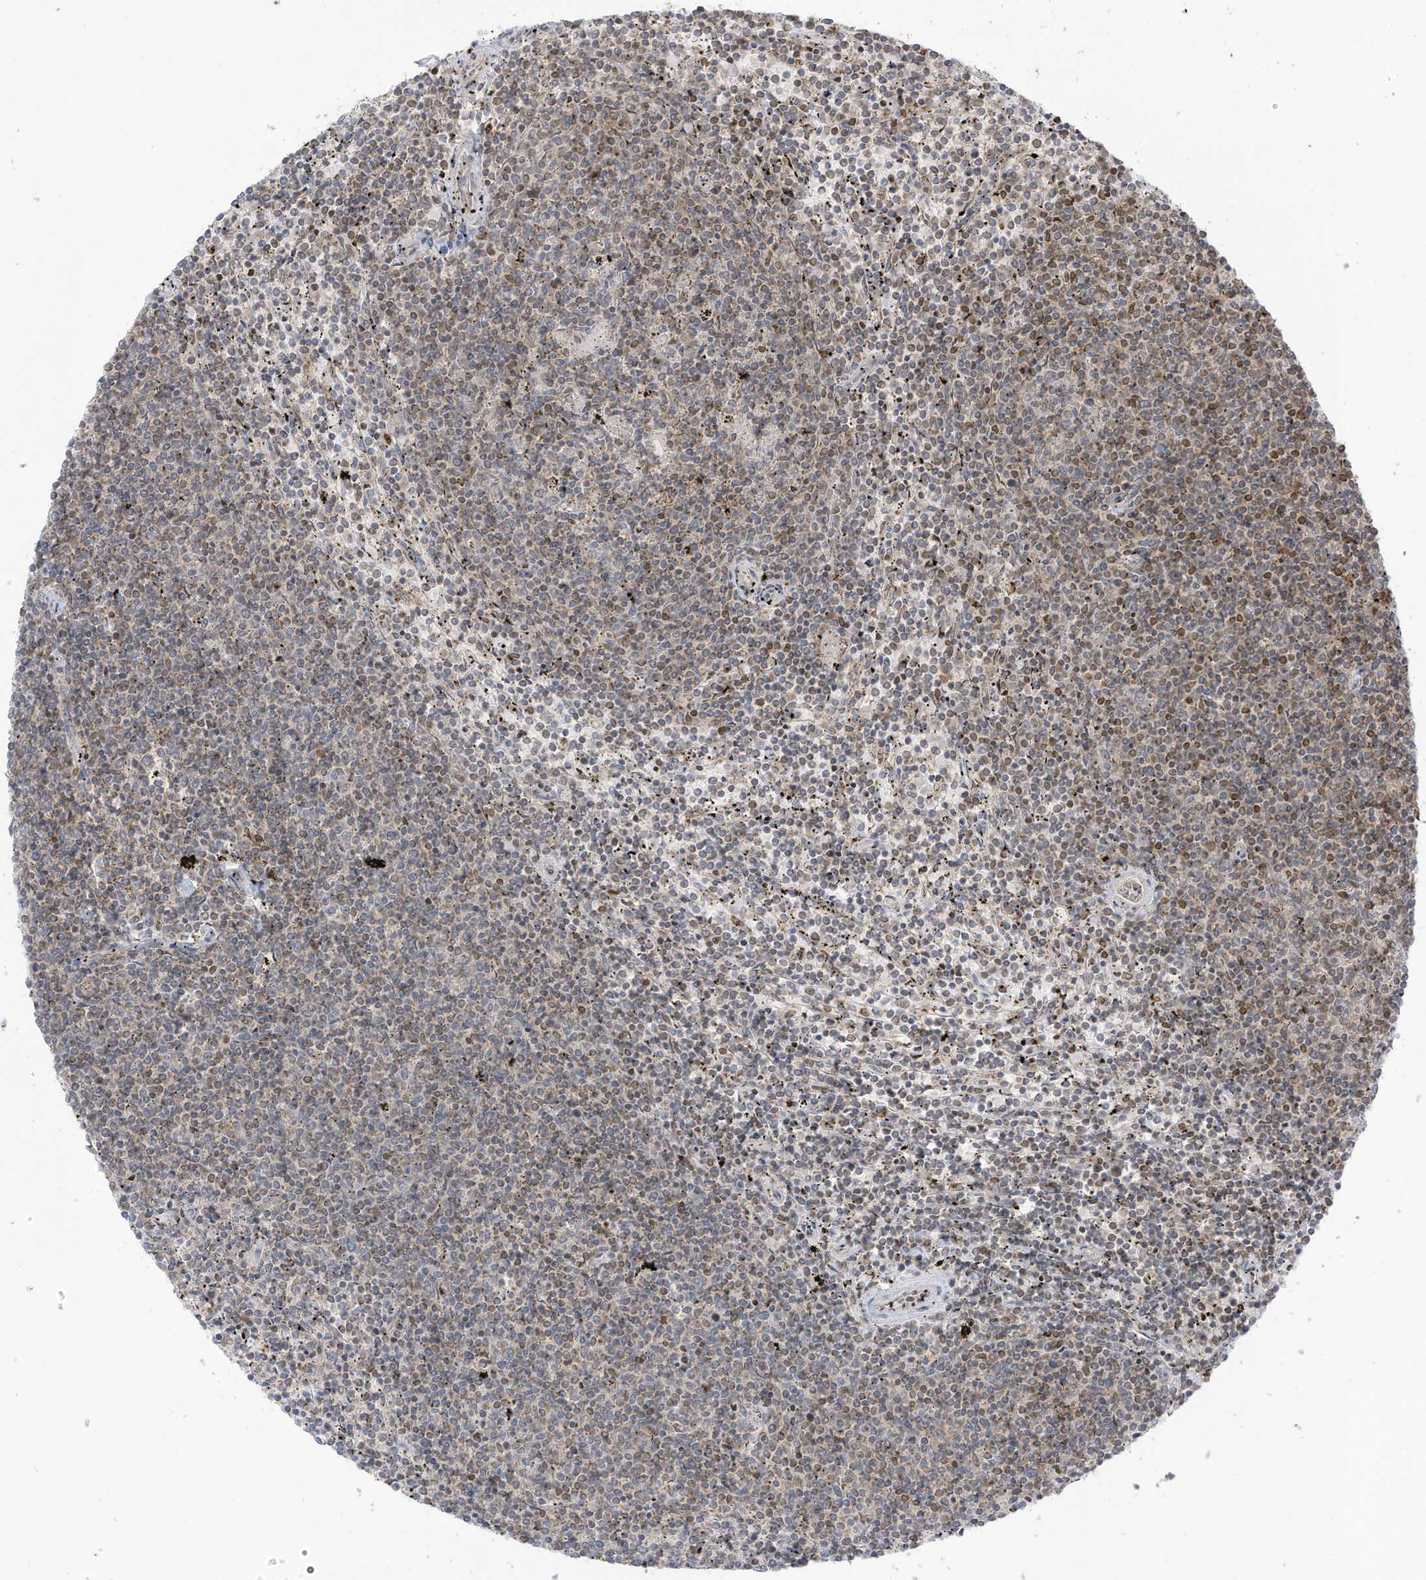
{"staining": {"intensity": "moderate", "quantity": "25%-75%", "location": "cytoplasmic/membranous"}, "tissue": "lymphoma", "cell_type": "Tumor cells", "image_type": "cancer", "snomed": [{"axis": "morphology", "description": "Malignant lymphoma, non-Hodgkin's type, Low grade"}, {"axis": "topography", "description": "Spleen"}], "caption": "Immunohistochemical staining of human malignant lymphoma, non-Hodgkin's type (low-grade) reveals medium levels of moderate cytoplasmic/membranous expression in about 25%-75% of tumor cells.", "gene": "CGAS", "patient": {"sex": "female", "age": 50}}